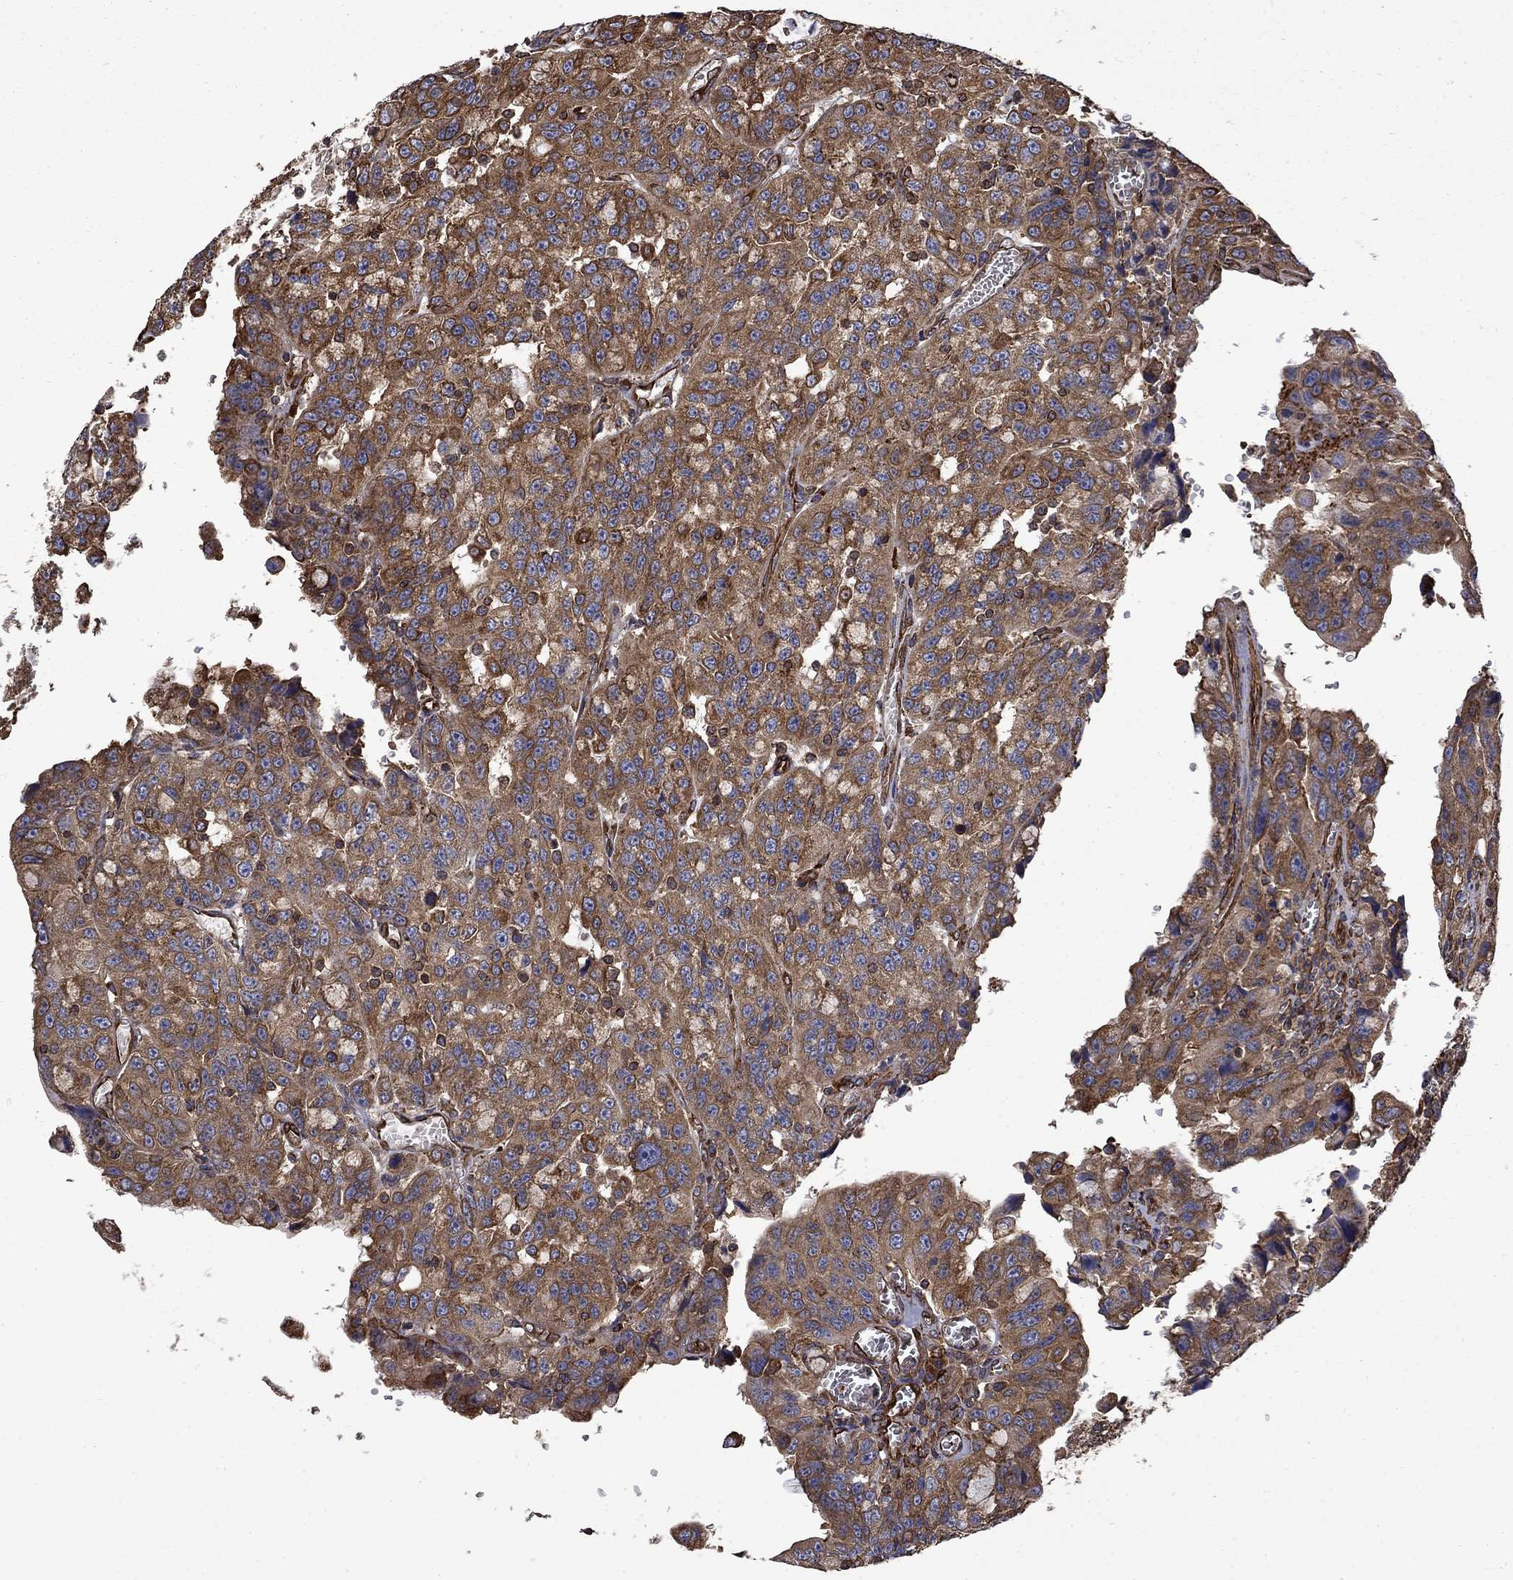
{"staining": {"intensity": "strong", "quantity": "25%-75%", "location": "cytoplasmic/membranous"}, "tissue": "urothelial cancer", "cell_type": "Tumor cells", "image_type": "cancer", "snomed": [{"axis": "morphology", "description": "Urothelial carcinoma, NOS"}, {"axis": "morphology", "description": "Urothelial carcinoma, High grade"}, {"axis": "topography", "description": "Urinary bladder"}], "caption": "Immunohistochemical staining of human urothelial cancer displays strong cytoplasmic/membranous protein expression in approximately 25%-75% of tumor cells. The protein of interest is stained brown, and the nuclei are stained in blue (DAB IHC with brightfield microscopy, high magnification).", "gene": "CUTC", "patient": {"sex": "female", "age": 73}}